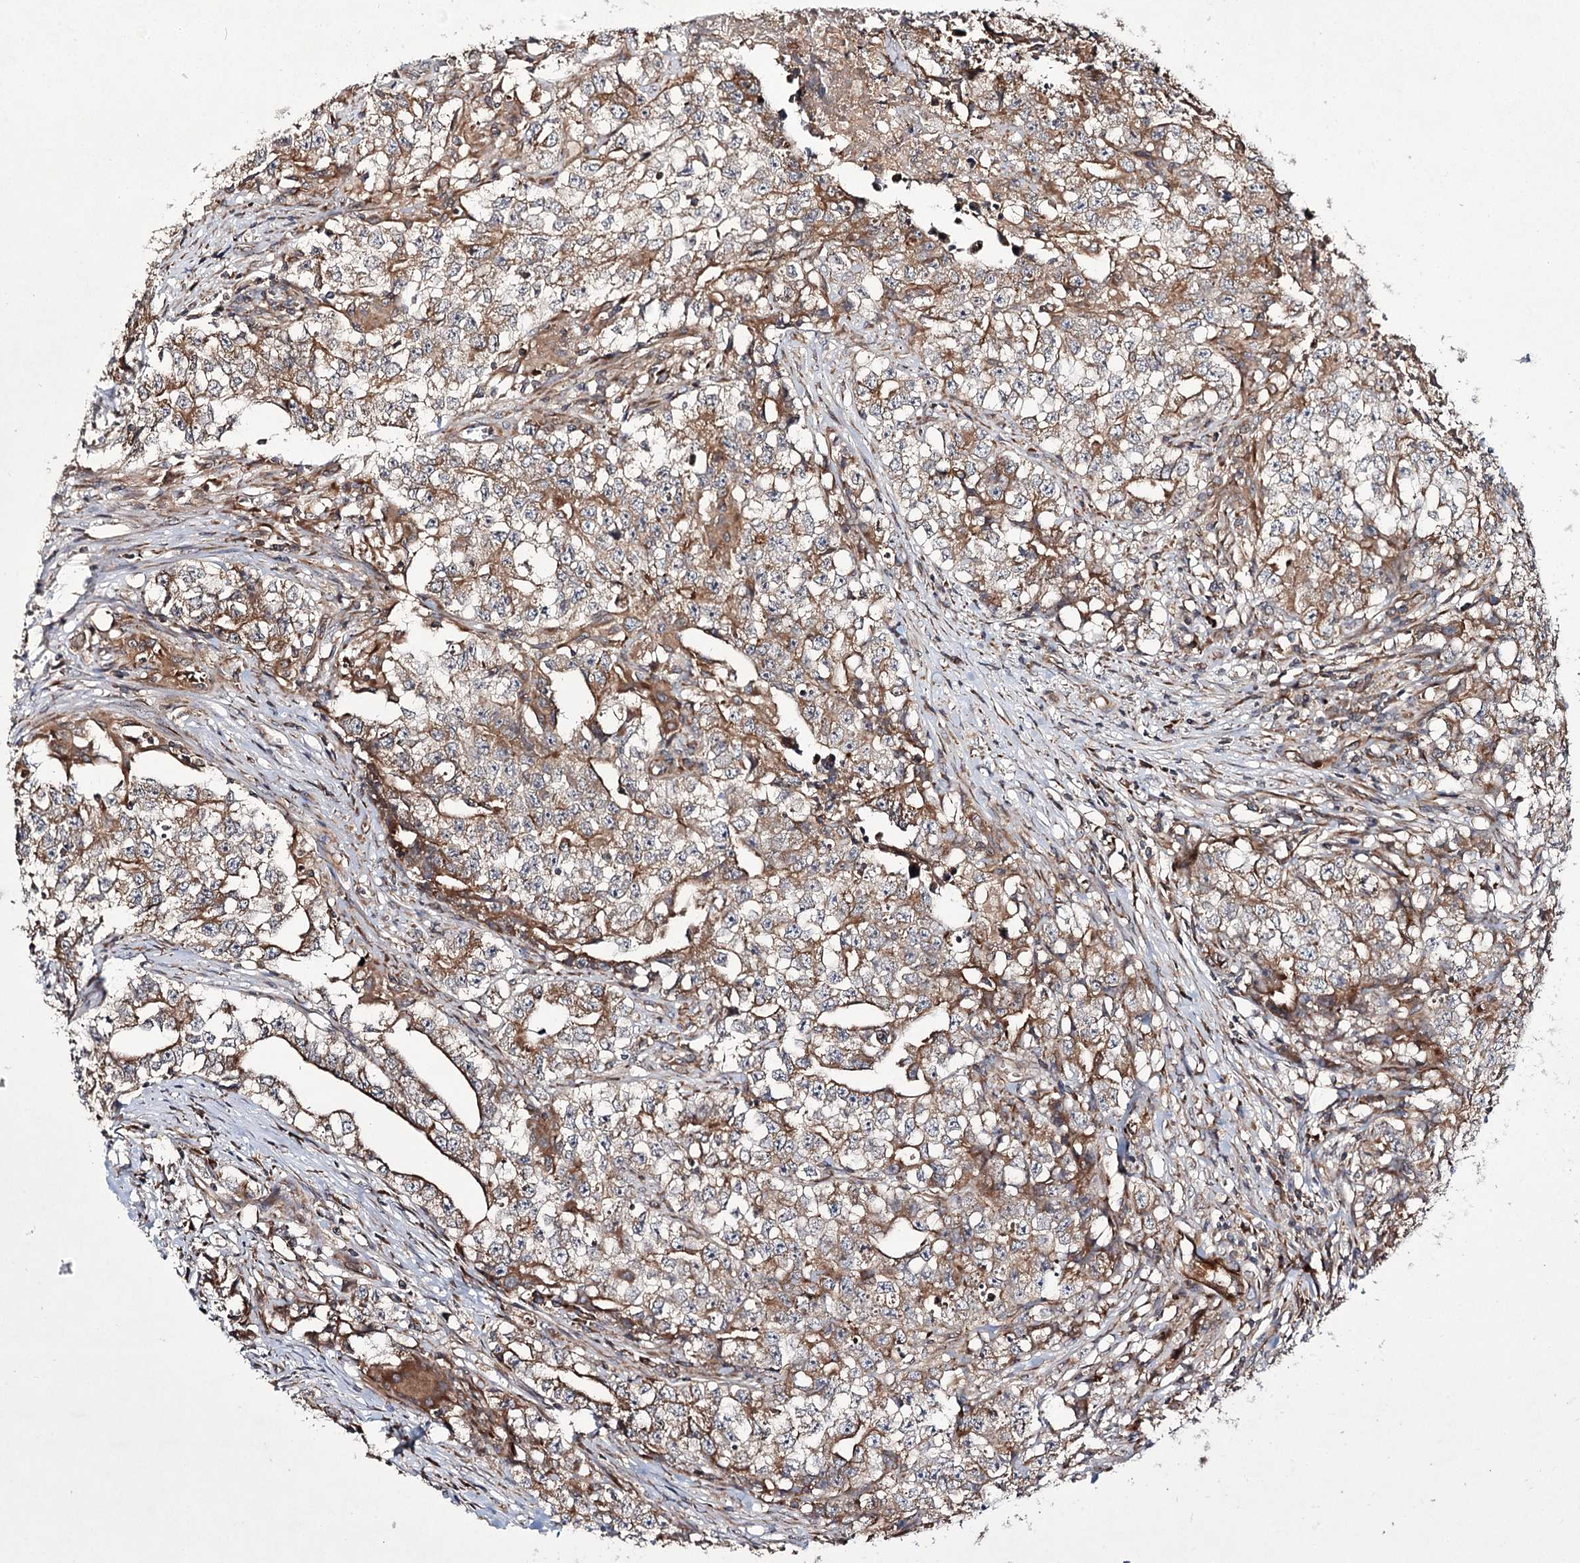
{"staining": {"intensity": "moderate", "quantity": ">75%", "location": "cytoplasmic/membranous"}, "tissue": "testis cancer", "cell_type": "Tumor cells", "image_type": "cancer", "snomed": [{"axis": "morphology", "description": "Seminoma, NOS"}, {"axis": "morphology", "description": "Carcinoma, Embryonal, NOS"}, {"axis": "topography", "description": "Testis"}], "caption": "Seminoma (testis) was stained to show a protein in brown. There is medium levels of moderate cytoplasmic/membranous expression in about >75% of tumor cells. The protein is shown in brown color, while the nuclei are stained blue.", "gene": "HECTD2", "patient": {"sex": "male", "age": 43}}